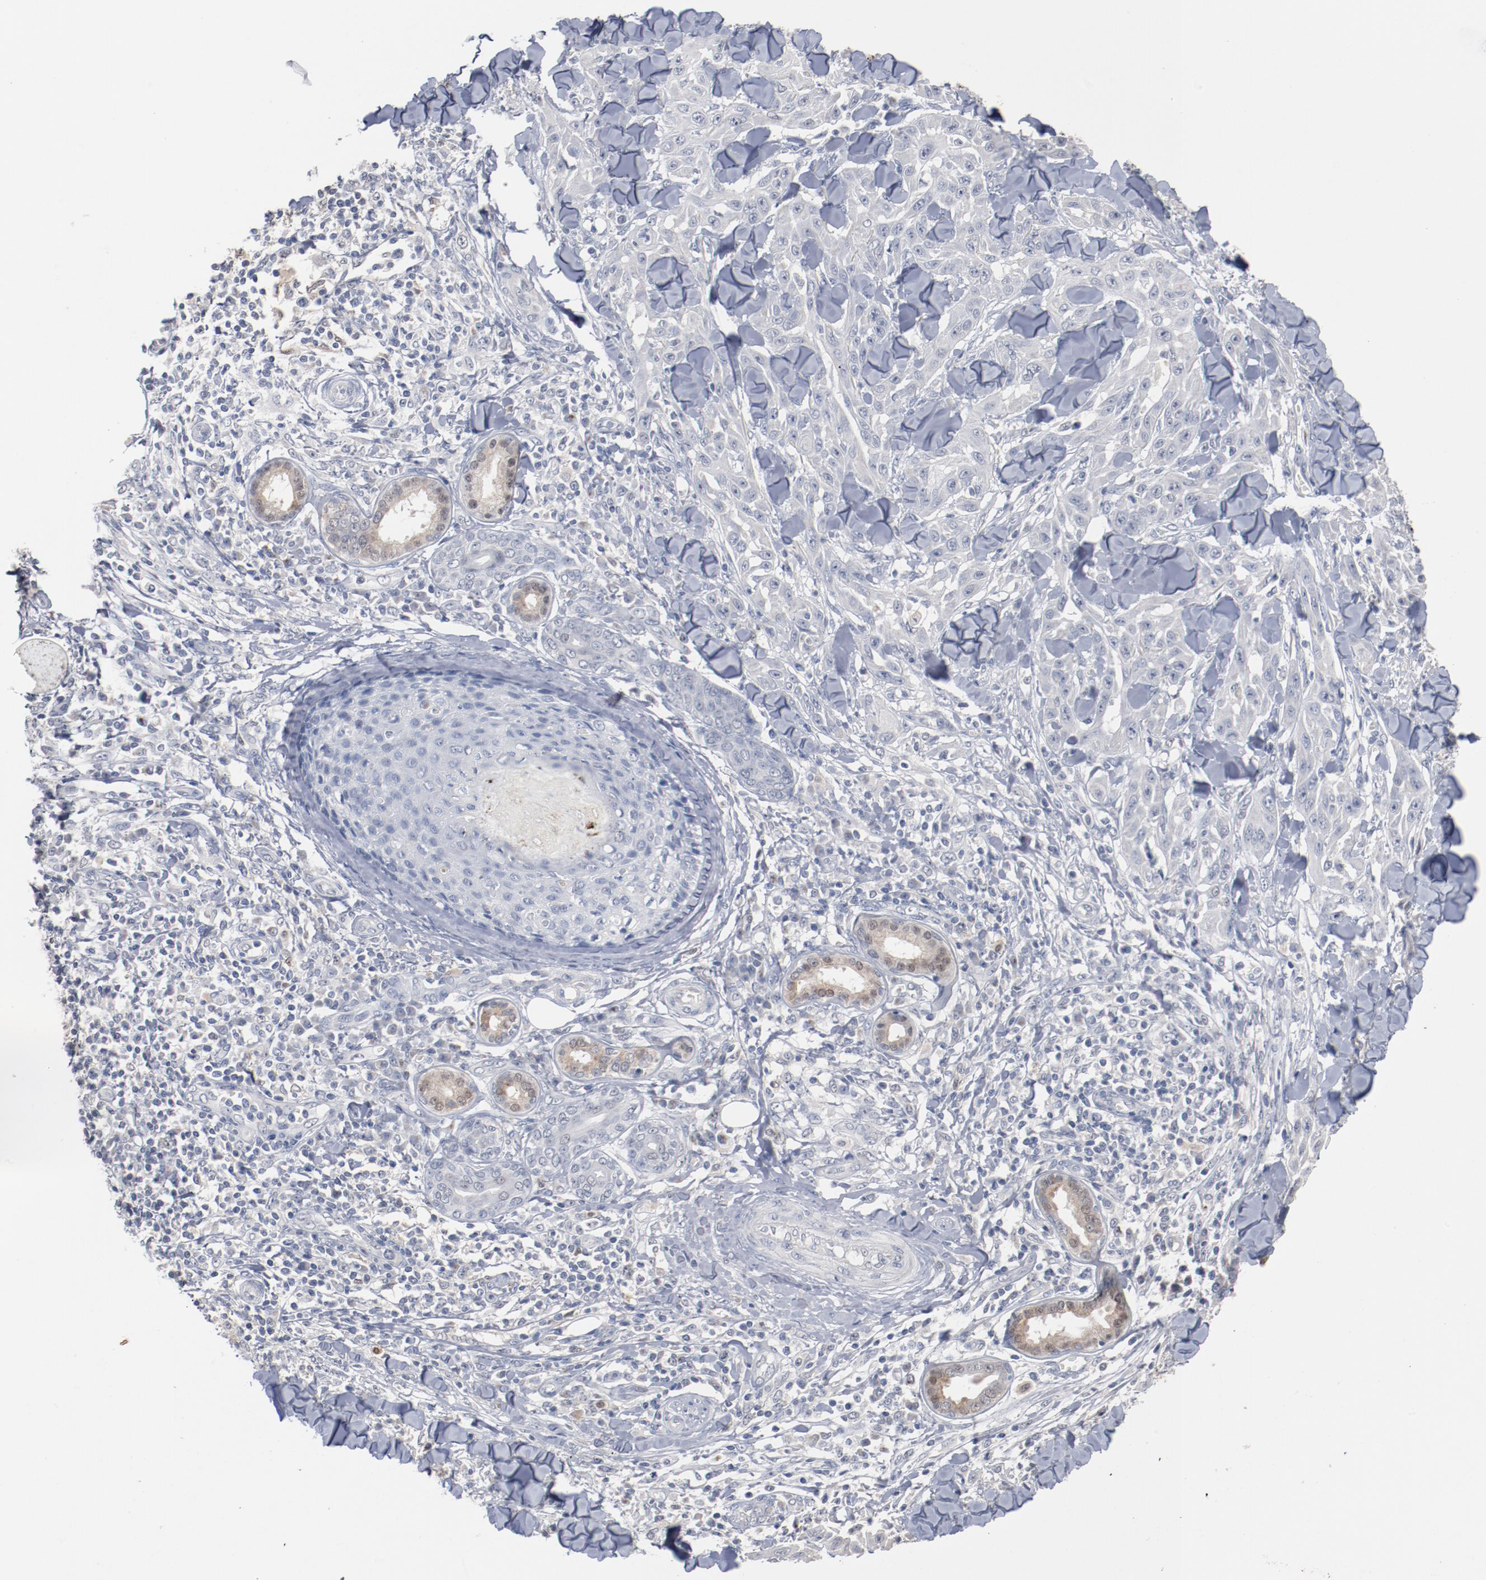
{"staining": {"intensity": "negative", "quantity": "none", "location": "none"}, "tissue": "skin cancer", "cell_type": "Tumor cells", "image_type": "cancer", "snomed": [{"axis": "morphology", "description": "Squamous cell carcinoma, NOS"}, {"axis": "topography", "description": "Skin"}], "caption": "Tumor cells are negative for brown protein staining in skin squamous cell carcinoma. (Stains: DAB (3,3'-diaminobenzidine) IHC with hematoxylin counter stain, Microscopy: brightfield microscopy at high magnification).", "gene": "ERICH1", "patient": {"sex": "male", "age": 24}}